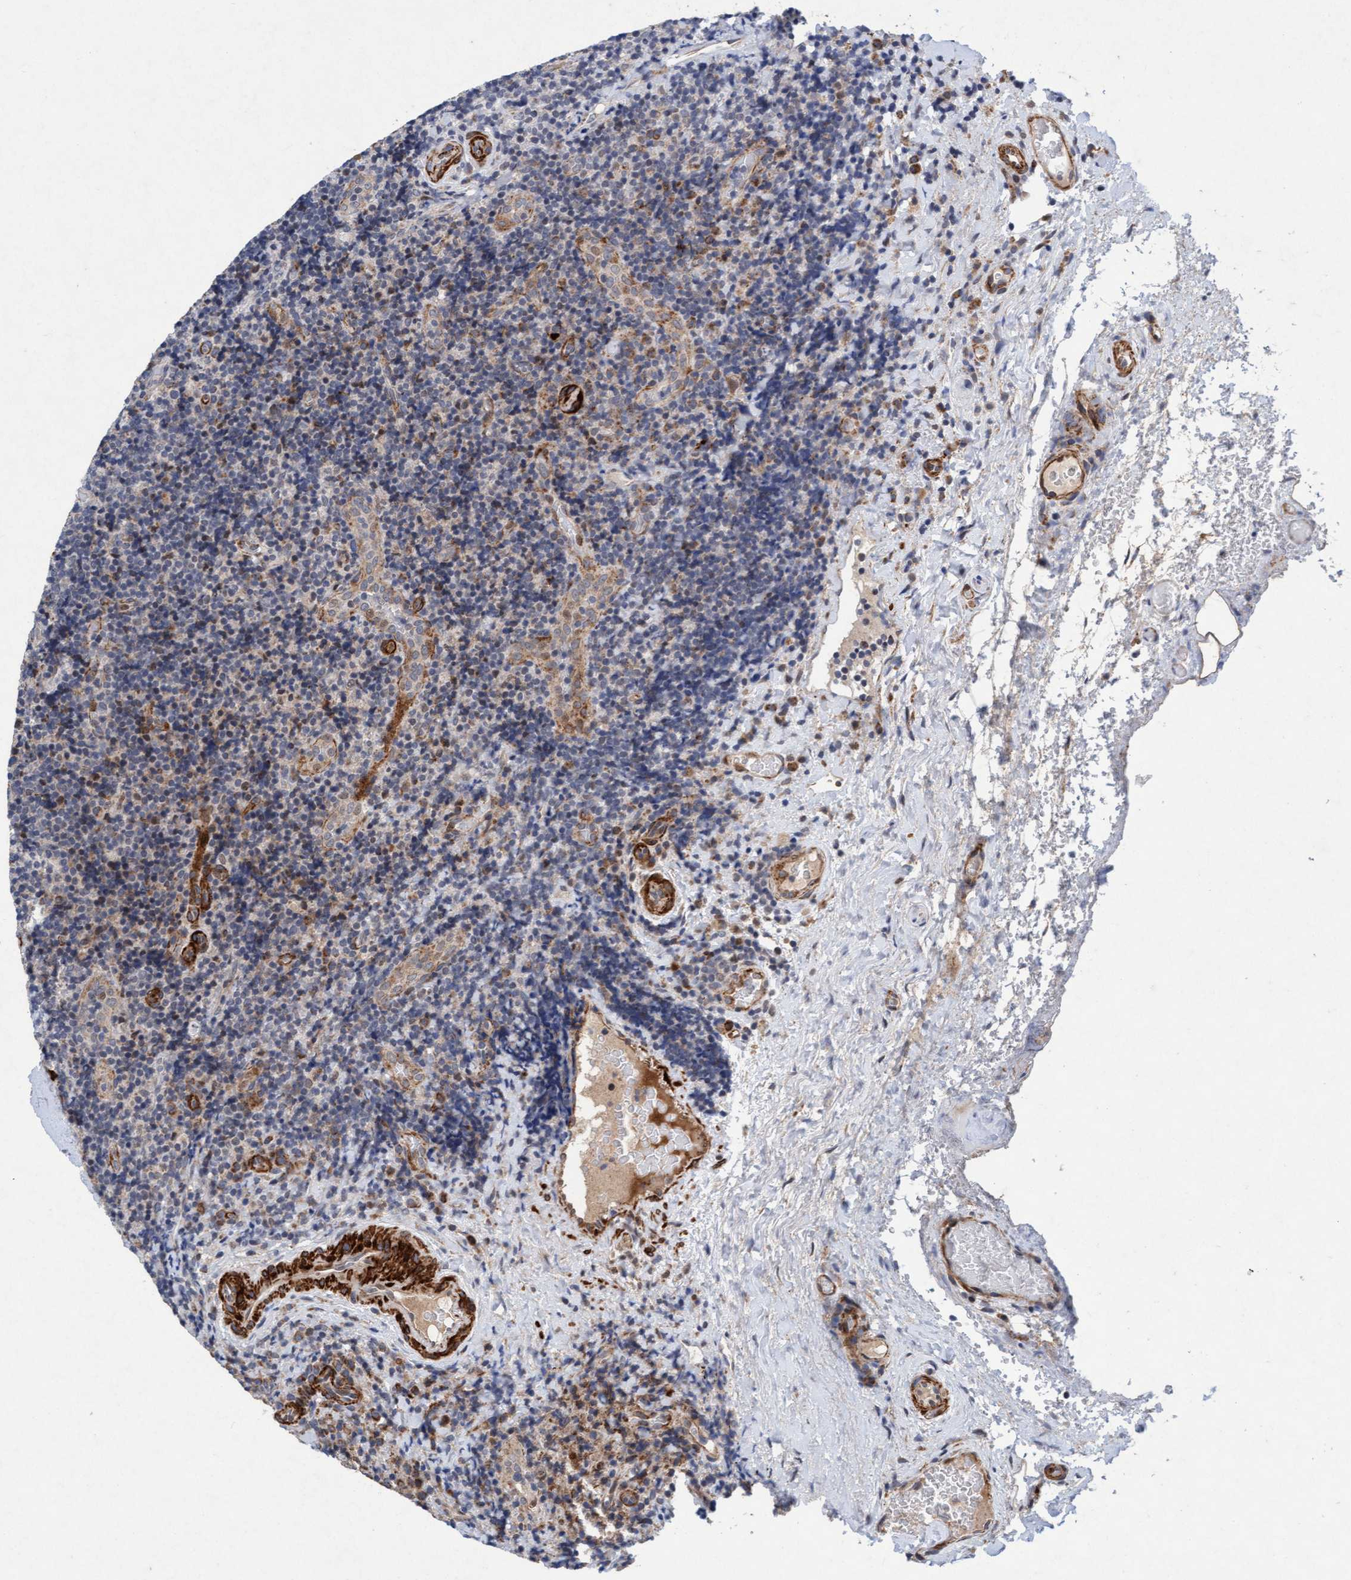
{"staining": {"intensity": "negative", "quantity": "none", "location": "none"}, "tissue": "lymphoma", "cell_type": "Tumor cells", "image_type": "cancer", "snomed": [{"axis": "morphology", "description": "Malignant lymphoma, non-Hodgkin's type, High grade"}, {"axis": "topography", "description": "Tonsil"}], "caption": "Immunohistochemistry image of neoplastic tissue: malignant lymphoma, non-Hodgkin's type (high-grade) stained with DAB exhibits no significant protein expression in tumor cells.", "gene": "TMEM70", "patient": {"sex": "female", "age": 36}}